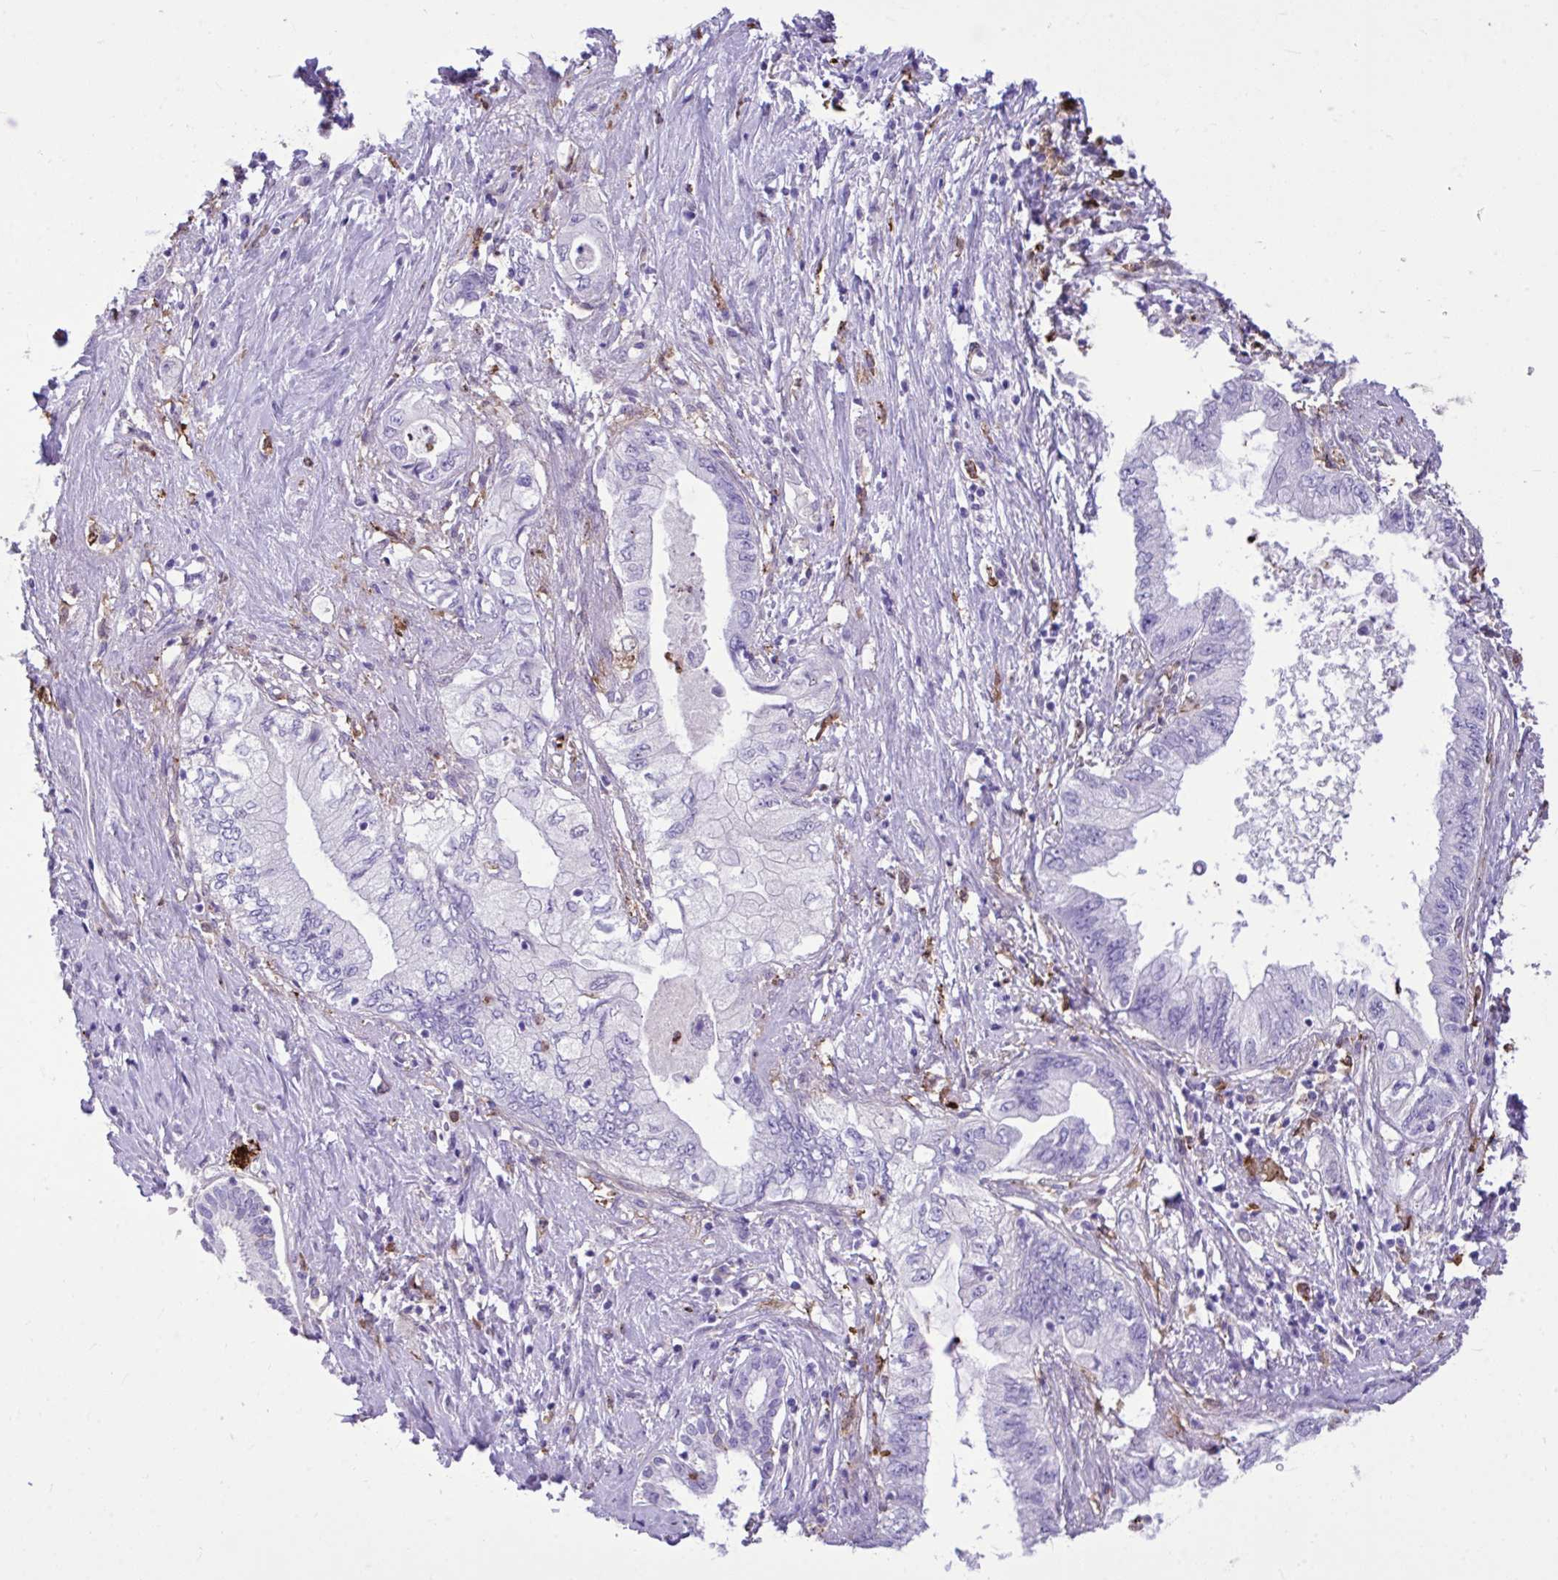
{"staining": {"intensity": "negative", "quantity": "none", "location": "none"}, "tissue": "pancreatic cancer", "cell_type": "Tumor cells", "image_type": "cancer", "snomed": [{"axis": "morphology", "description": "Adenocarcinoma, NOS"}, {"axis": "topography", "description": "Pancreas"}], "caption": "The photomicrograph exhibits no significant staining in tumor cells of pancreatic cancer.", "gene": "TLR7", "patient": {"sex": "female", "age": 73}}